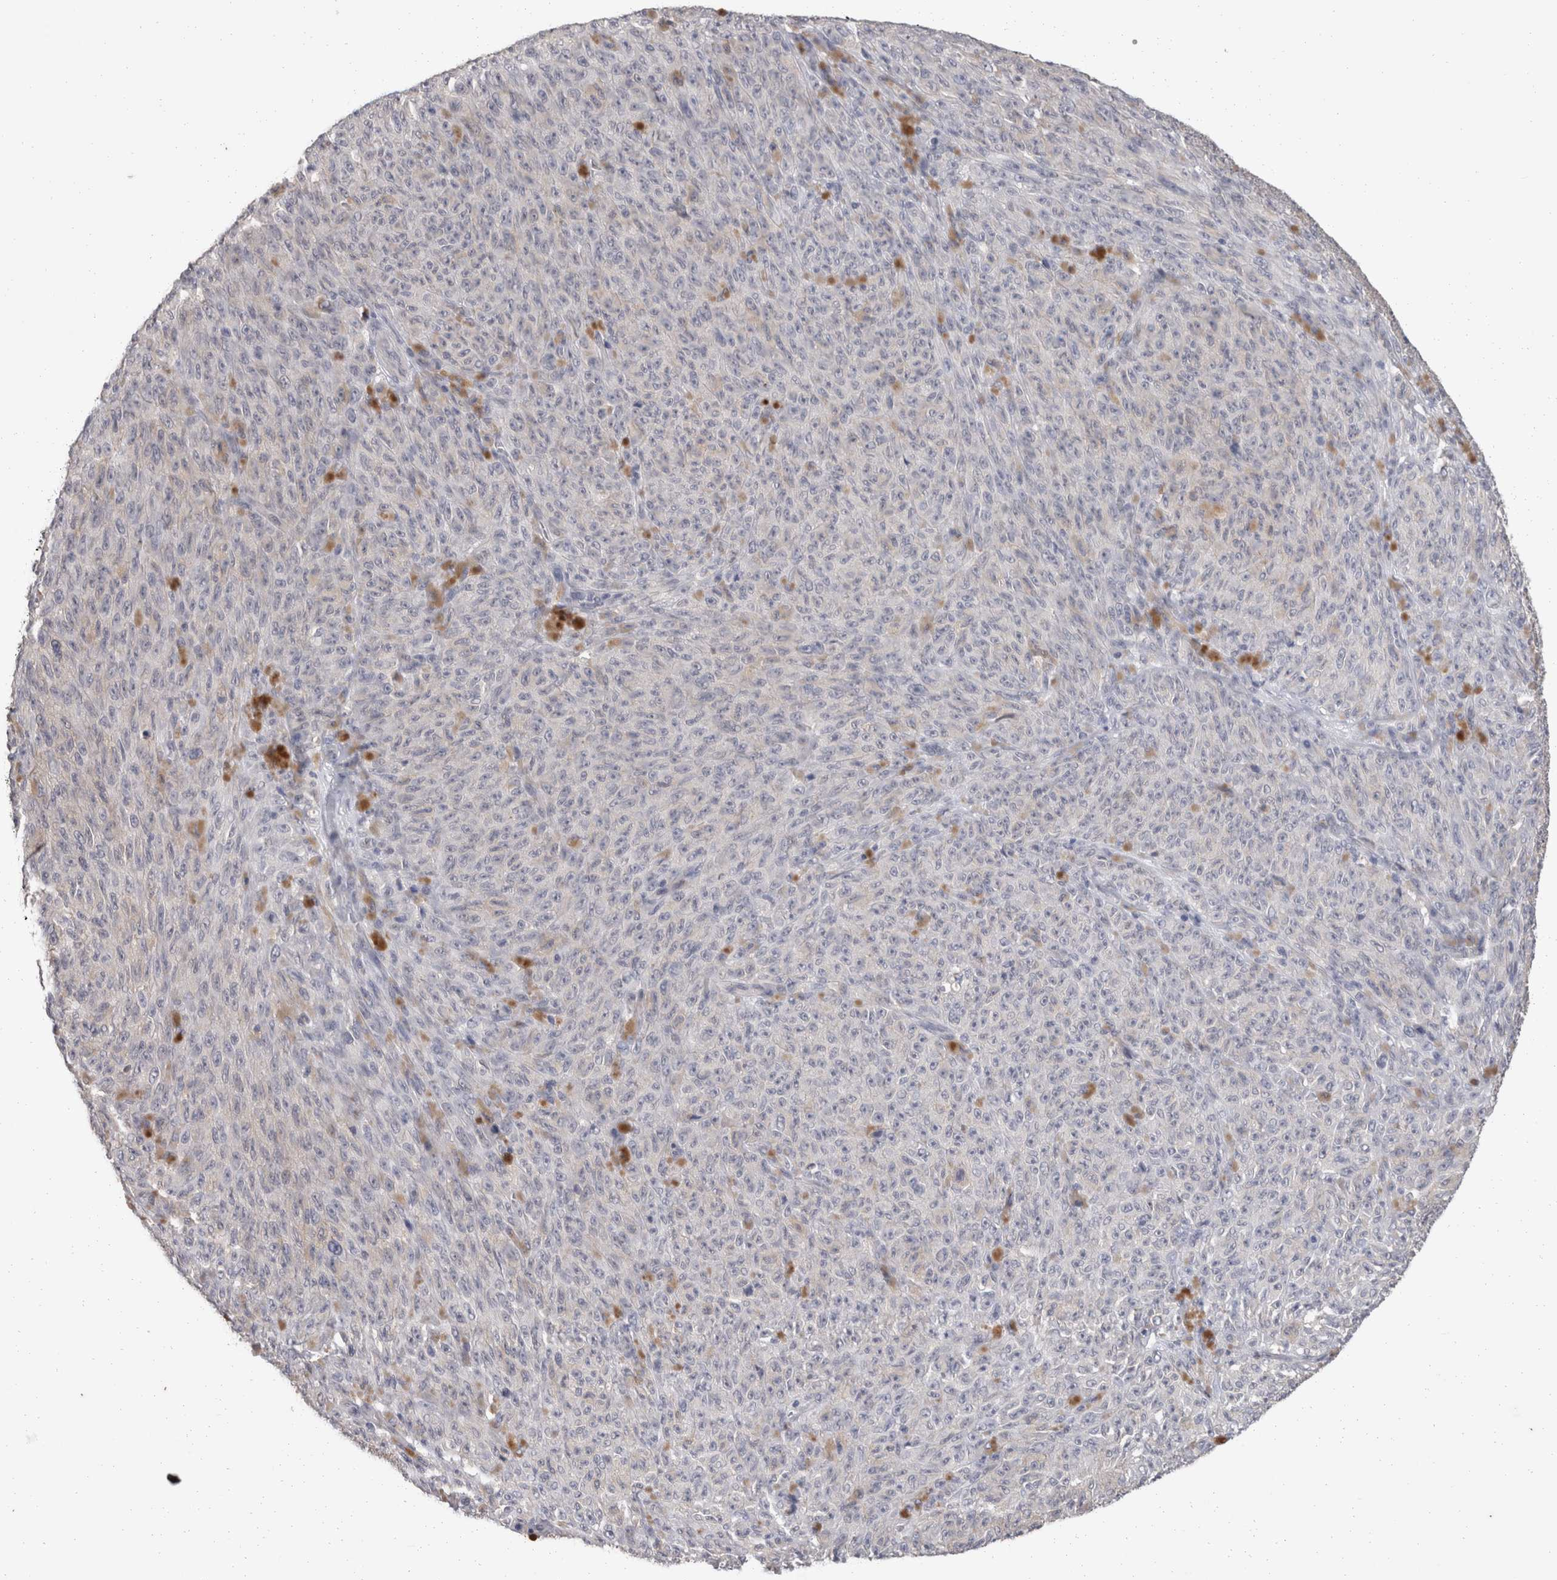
{"staining": {"intensity": "negative", "quantity": "none", "location": "none"}, "tissue": "melanoma", "cell_type": "Tumor cells", "image_type": "cancer", "snomed": [{"axis": "morphology", "description": "Malignant melanoma, NOS"}, {"axis": "topography", "description": "Skin"}], "caption": "High magnification brightfield microscopy of malignant melanoma stained with DAB (brown) and counterstained with hematoxylin (blue): tumor cells show no significant positivity. (Immunohistochemistry (ihc), brightfield microscopy, high magnification).", "gene": "FHOD3", "patient": {"sex": "female", "age": 82}}